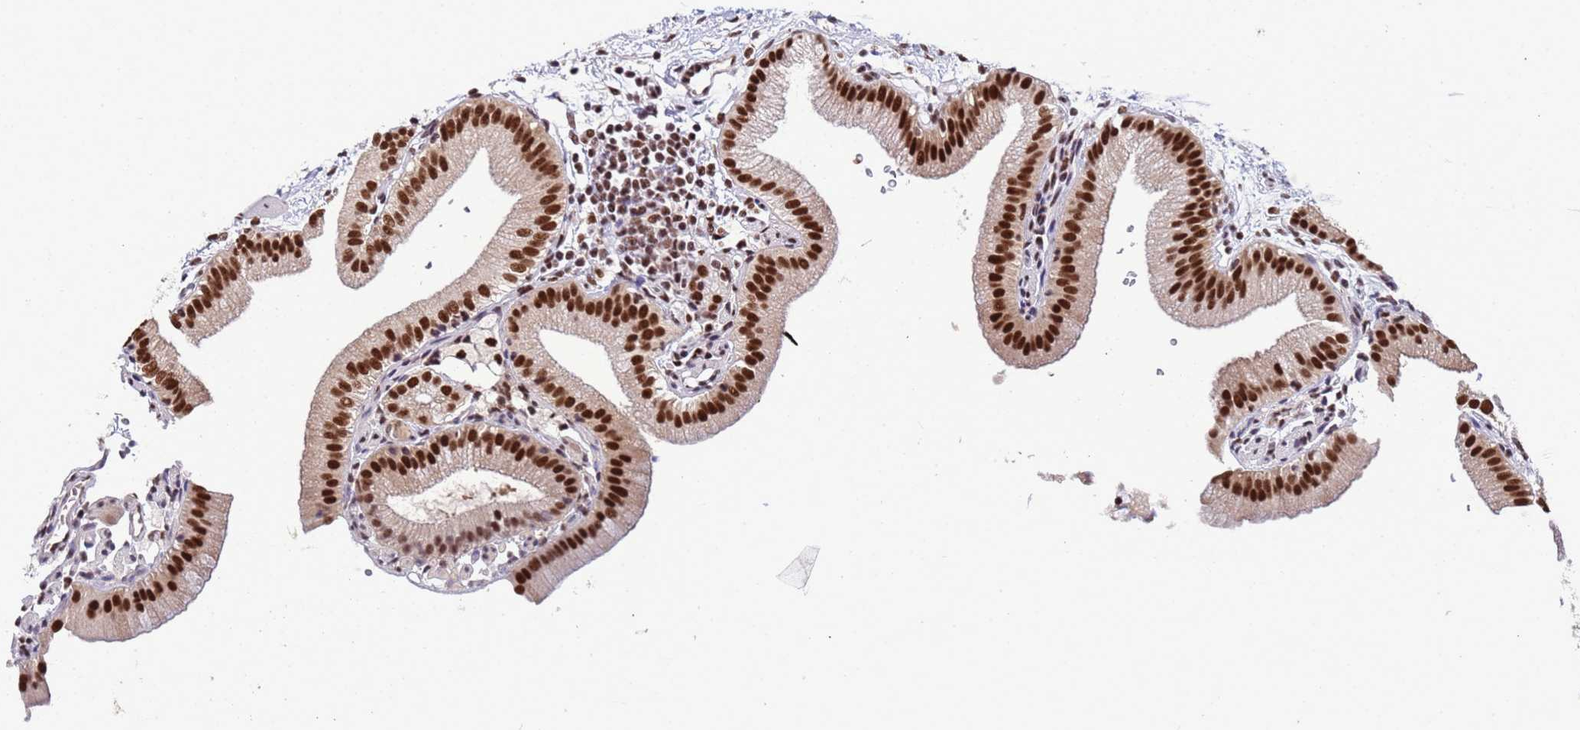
{"staining": {"intensity": "strong", "quantity": ">75%", "location": "nuclear"}, "tissue": "gallbladder", "cell_type": "Glandular cells", "image_type": "normal", "snomed": [{"axis": "morphology", "description": "Normal tissue, NOS"}, {"axis": "topography", "description": "Gallbladder"}], "caption": "A histopathology image of gallbladder stained for a protein demonstrates strong nuclear brown staining in glandular cells. The staining is performed using DAB brown chromogen to label protein expression. The nuclei are counter-stained blue using hematoxylin.", "gene": "SRRT", "patient": {"sex": "male", "age": 55}}